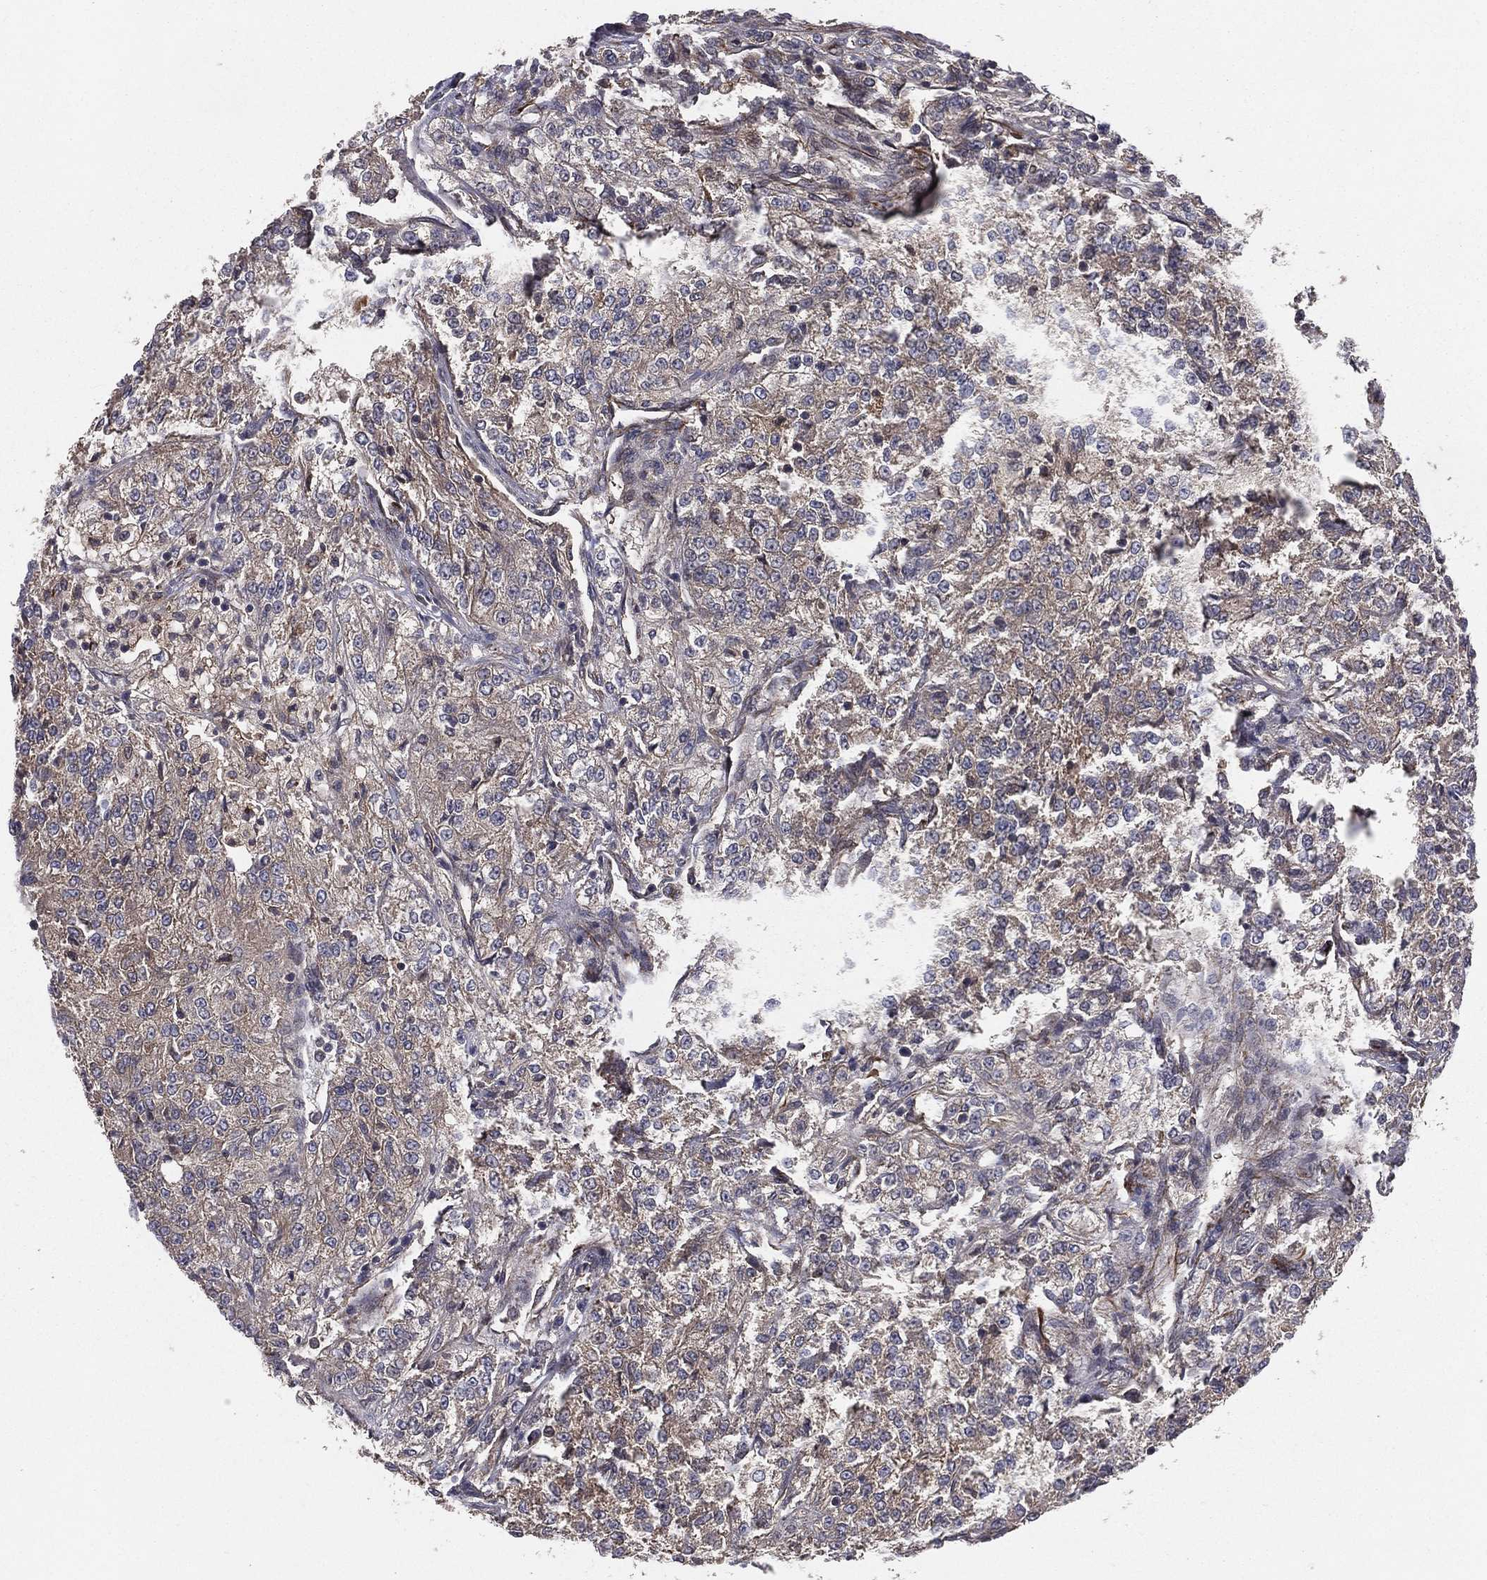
{"staining": {"intensity": "weak", "quantity": "<25%", "location": "cytoplasmic/membranous"}, "tissue": "renal cancer", "cell_type": "Tumor cells", "image_type": "cancer", "snomed": [{"axis": "morphology", "description": "Adenocarcinoma, NOS"}, {"axis": "topography", "description": "Kidney"}], "caption": "This is an IHC image of renal cancer. There is no staining in tumor cells.", "gene": "CERT1", "patient": {"sex": "female", "age": 63}}